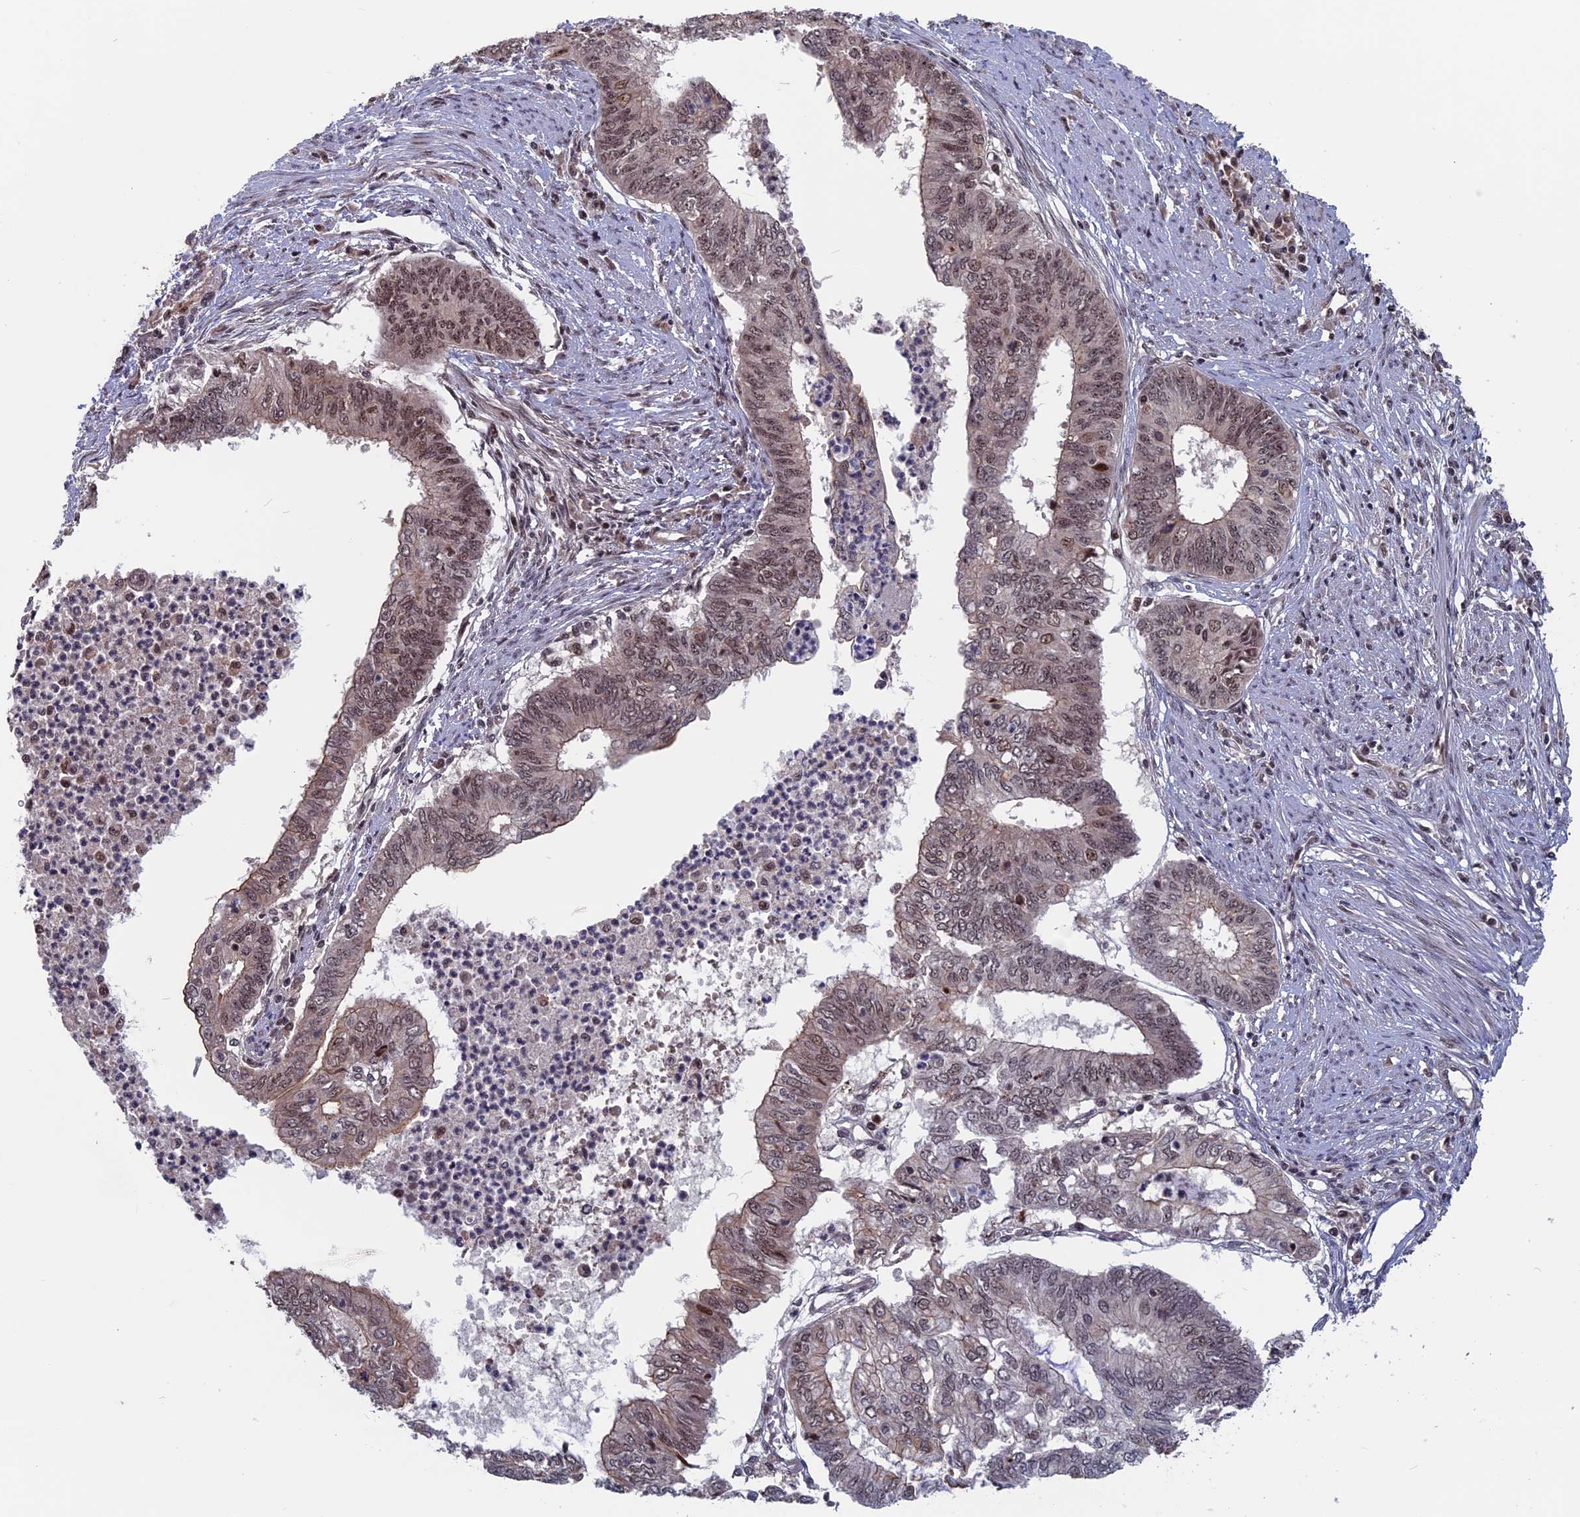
{"staining": {"intensity": "weak", "quantity": "25%-75%", "location": "nuclear"}, "tissue": "endometrial cancer", "cell_type": "Tumor cells", "image_type": "cancer", "snomed": [{"axis": "morphology", "description": "Adenocarcinoma, NOS"}, {"axis": "topography", "description": "Endometrium"}], "caption": "The immunohistochemical stain shows weak nuclear staining in tumor cells of endometrial adenocarcinoma tissue.", "gene": "CACTIN", "patient": {"sex": "female", "age": 68}}